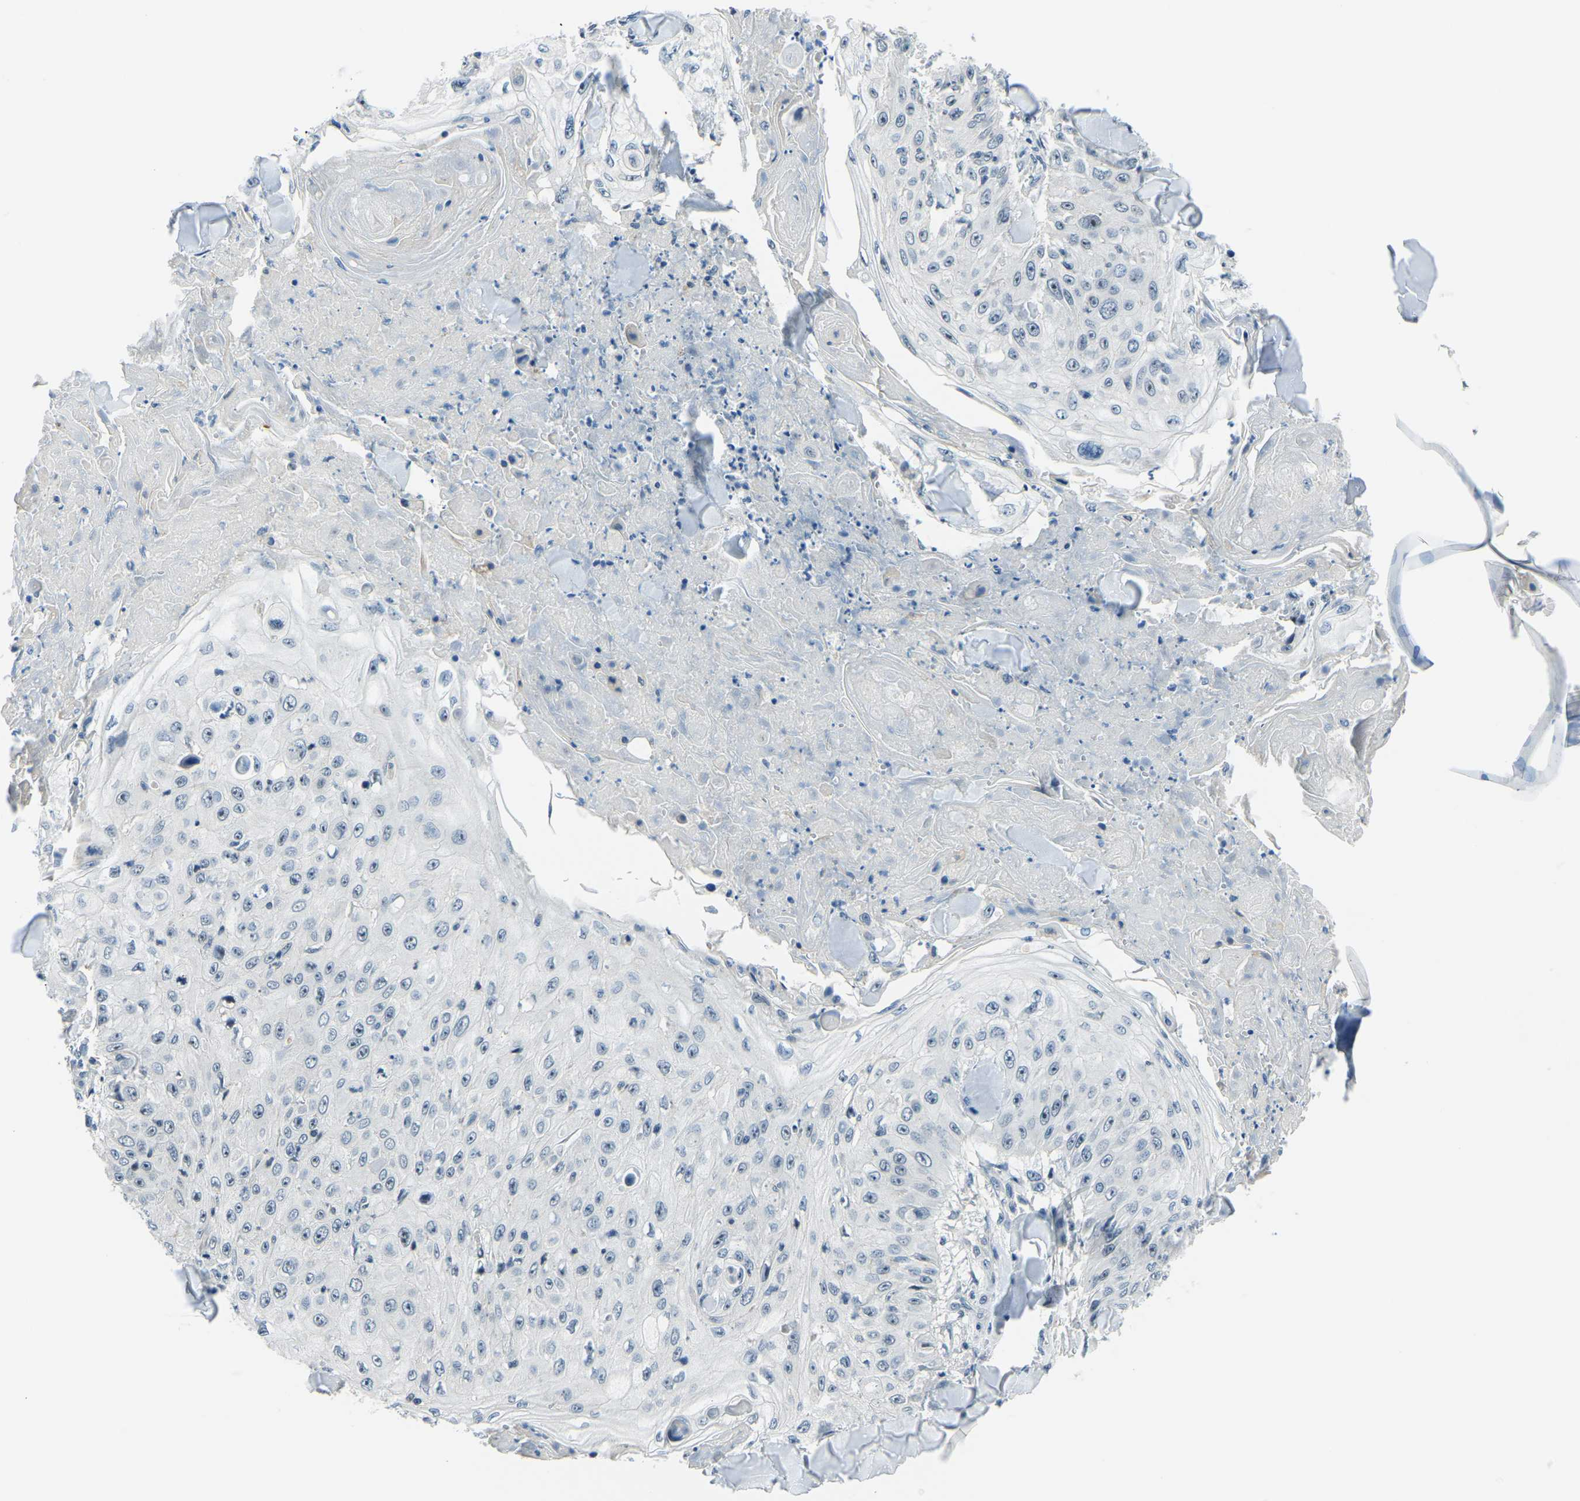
{"staining": {"intensity": "negative", "quantity": "none", "location": "none"}, "tissue": "skin cancer", "cell_type": "Tumor cells", "image_type": "cancer", "snomed": [{"axis": "morphology", "description": "Squamous cell carcinoma, NOS"}, {"axis": "topography", "description": "Skin"}], "caption": "A micrograph of human skin cancer is negative for staining in tumor cells.", "gene": "RRP1", "patient": {"sex": "male", "age": 86}}